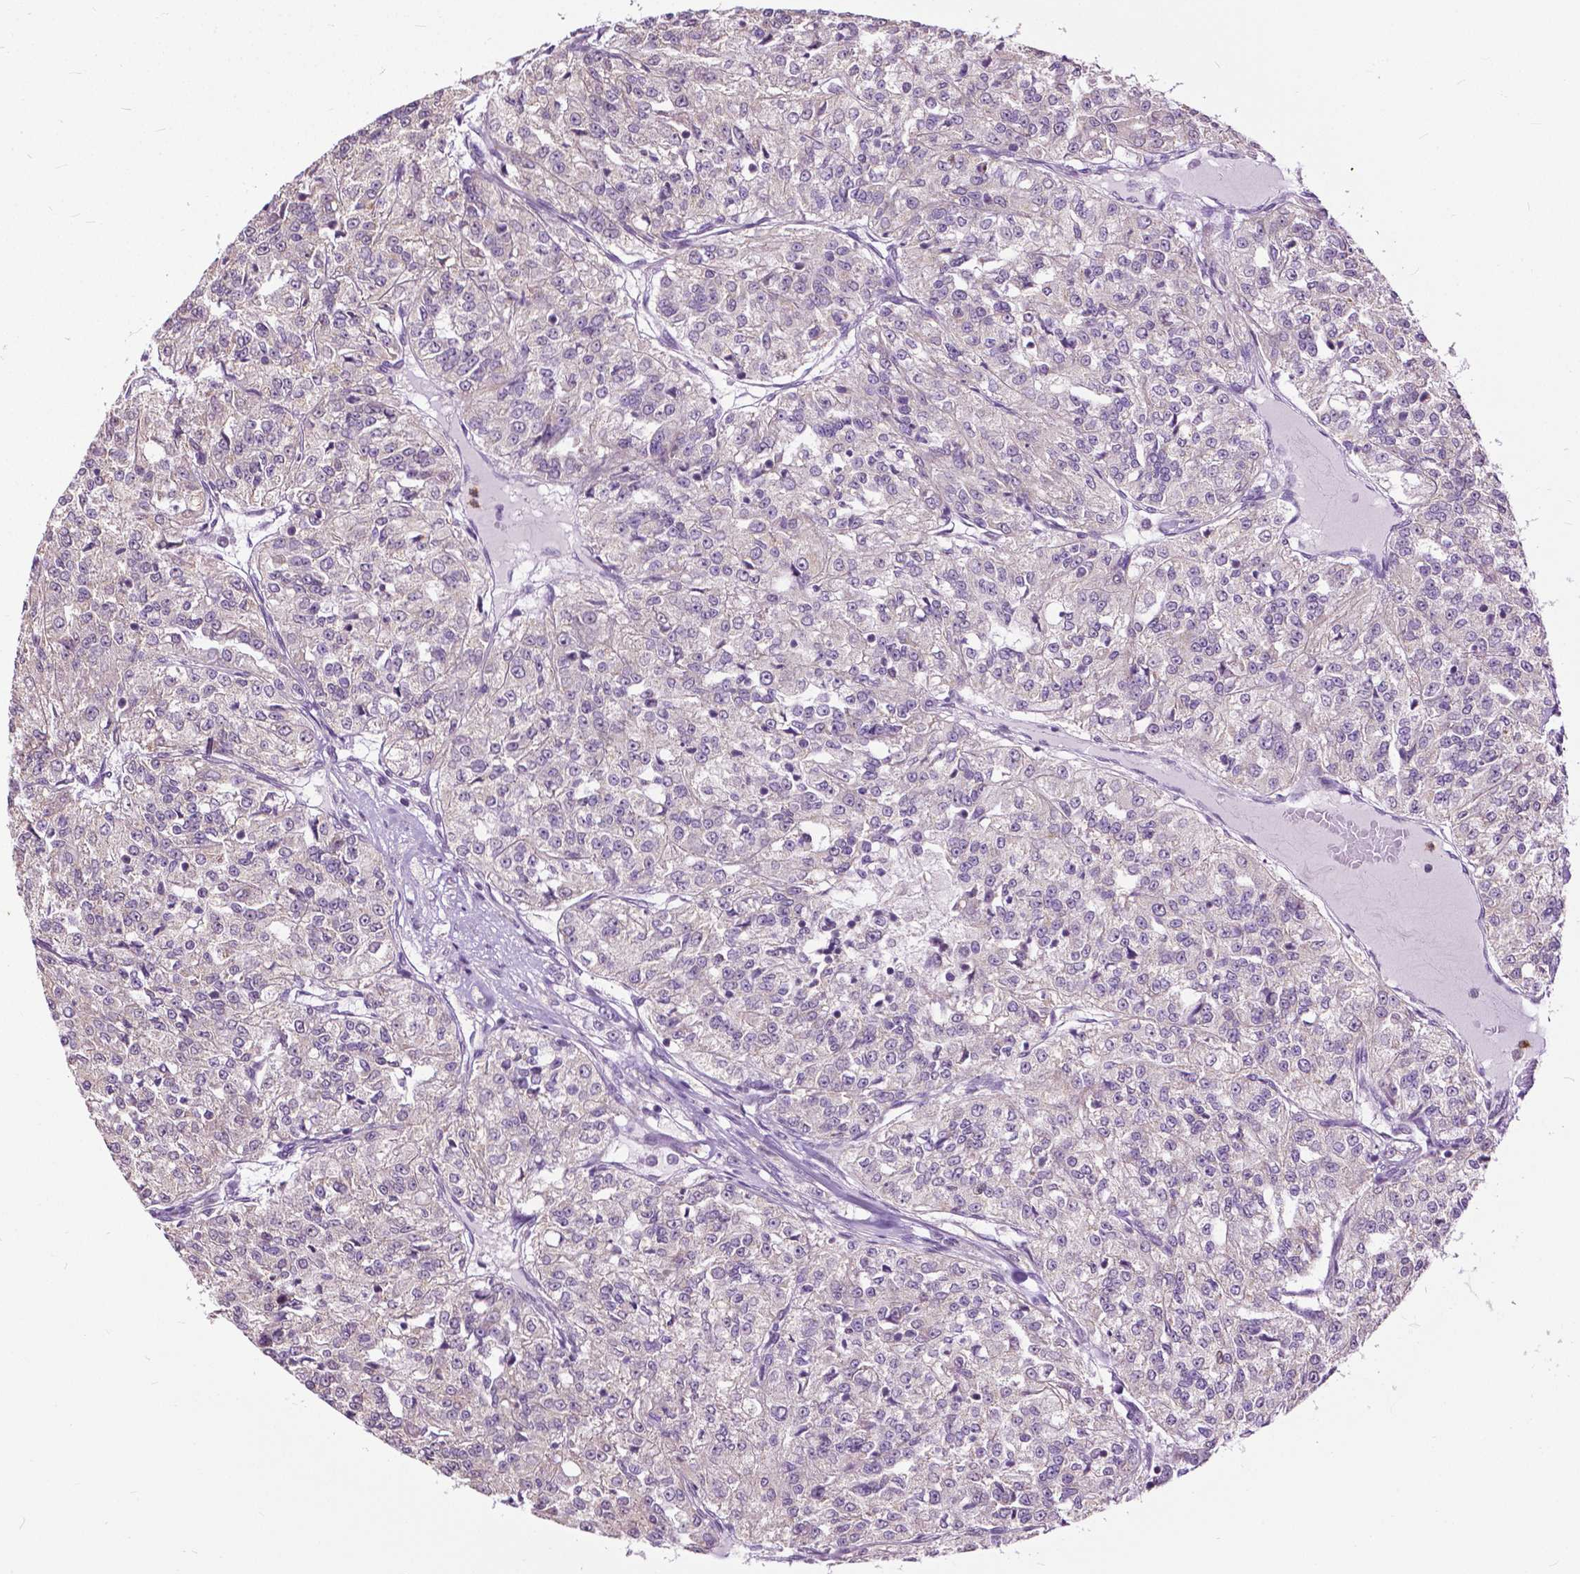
{"staining": {"intensity": "negative", "quantity": "none", "location": "none"}, "tissue": "renal cancer", "cell_type": "Tumor cells", "image_type": "cancer", "snomed": [{"axis": "morphology", "description": "Adenocarcinoma, NOS"}, {"axis": "topography", "description": "Kidney"}], "caption": "Protein analysis of renal cancer exhibits no significant staining in tumor cells.", "gene": "TTC9B", "patient": {"sex": "female", "age": 63}}